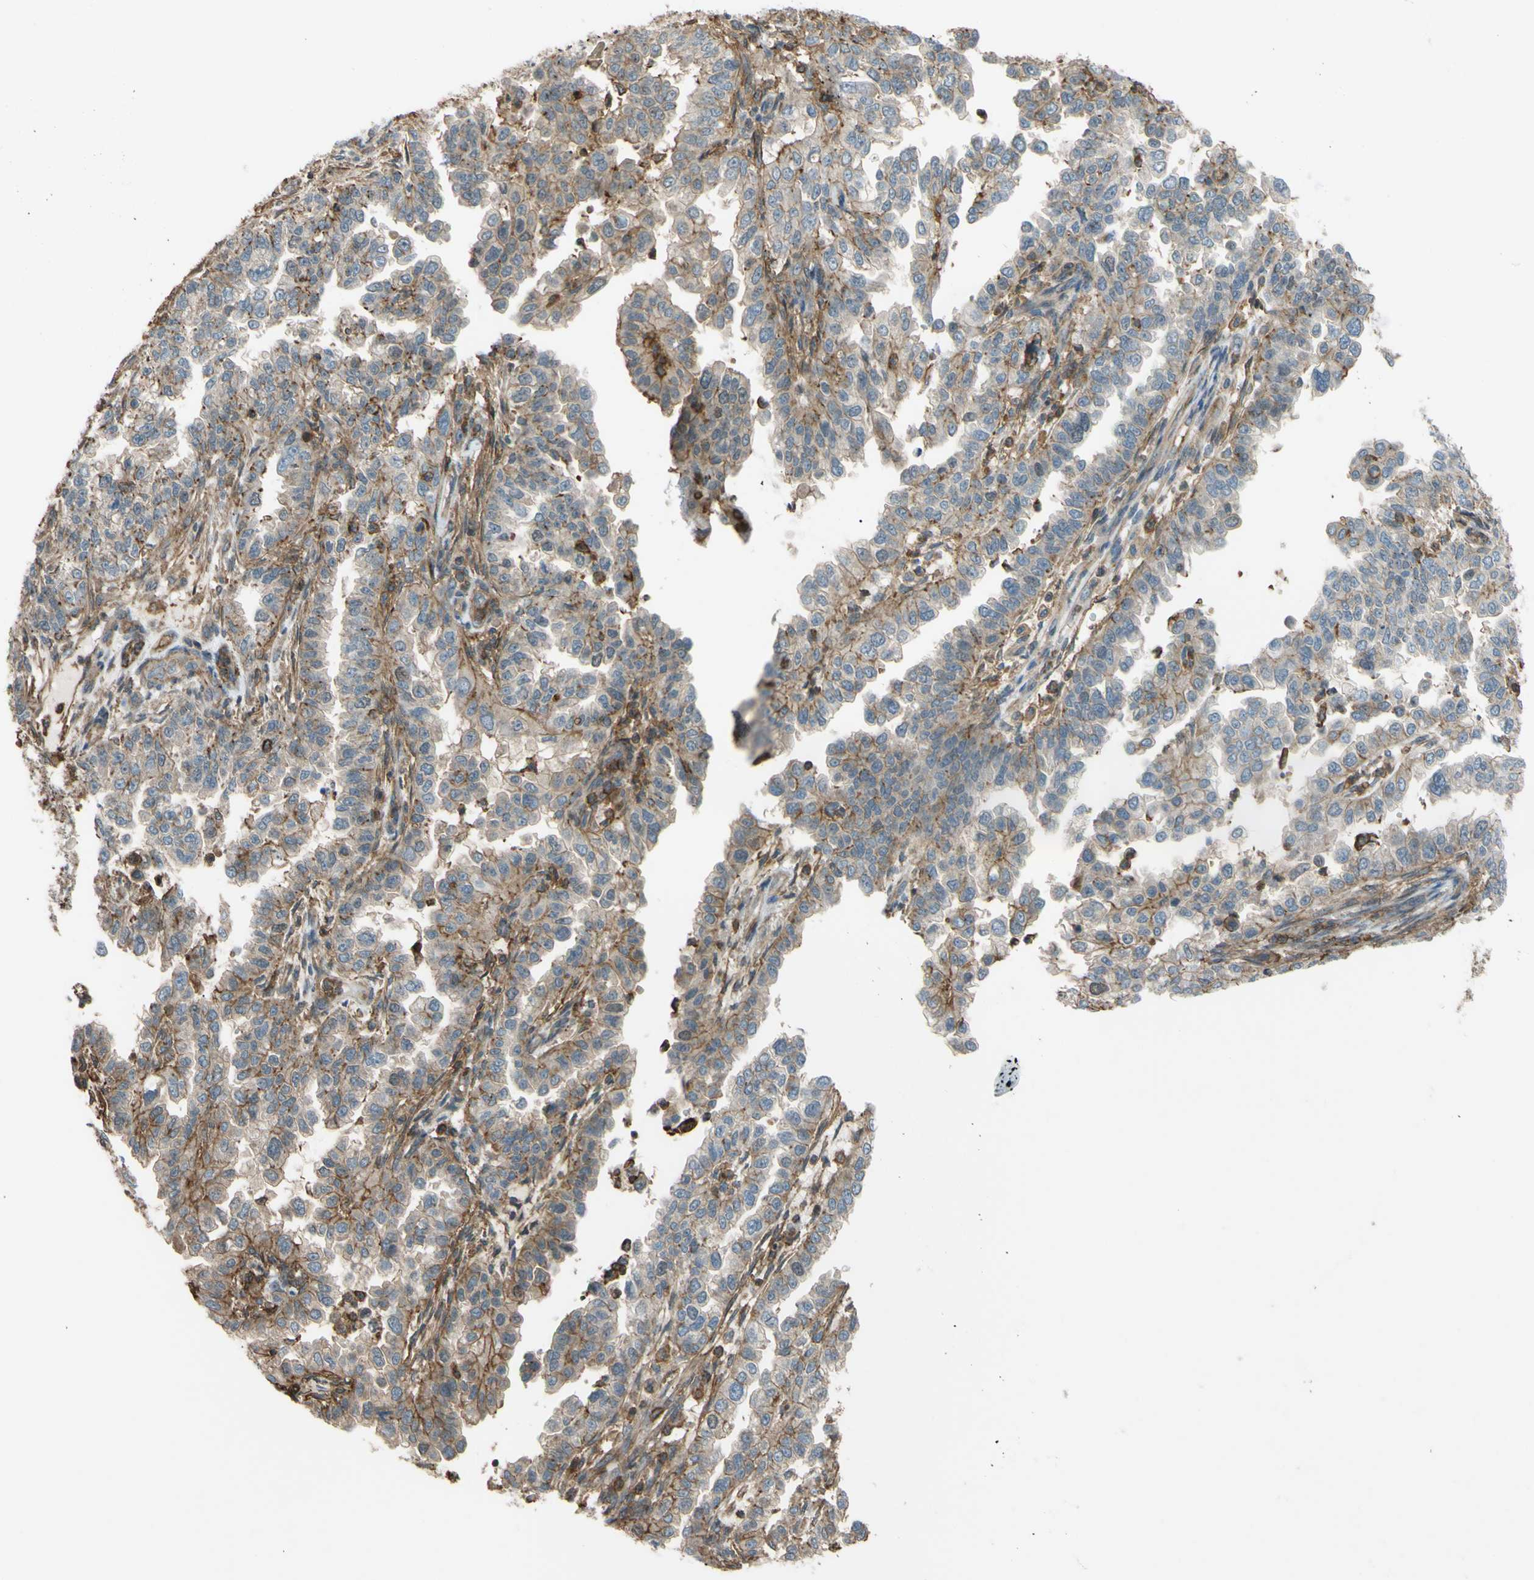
{"staining": {"intensity": "moderate", "quantity": "<25%", "location": "cytoplasmic/membranous"}, "tissue": "endometrial cancer", "cell_type": "Tumor cells", "image_type": "cancer", "snomed": [{"axis": "morphology", "description": "Adenocarcinoma, NOS"}, {"axis": "topography", "description": "Endometrium"}], "caption": "Human endometrial cancer (adenocarcinoma) stained with a protein marker demonstrates moderate staining in tumor cells.", "gene": "ADD3", "patient": {"sex": "female", "age": 85}}